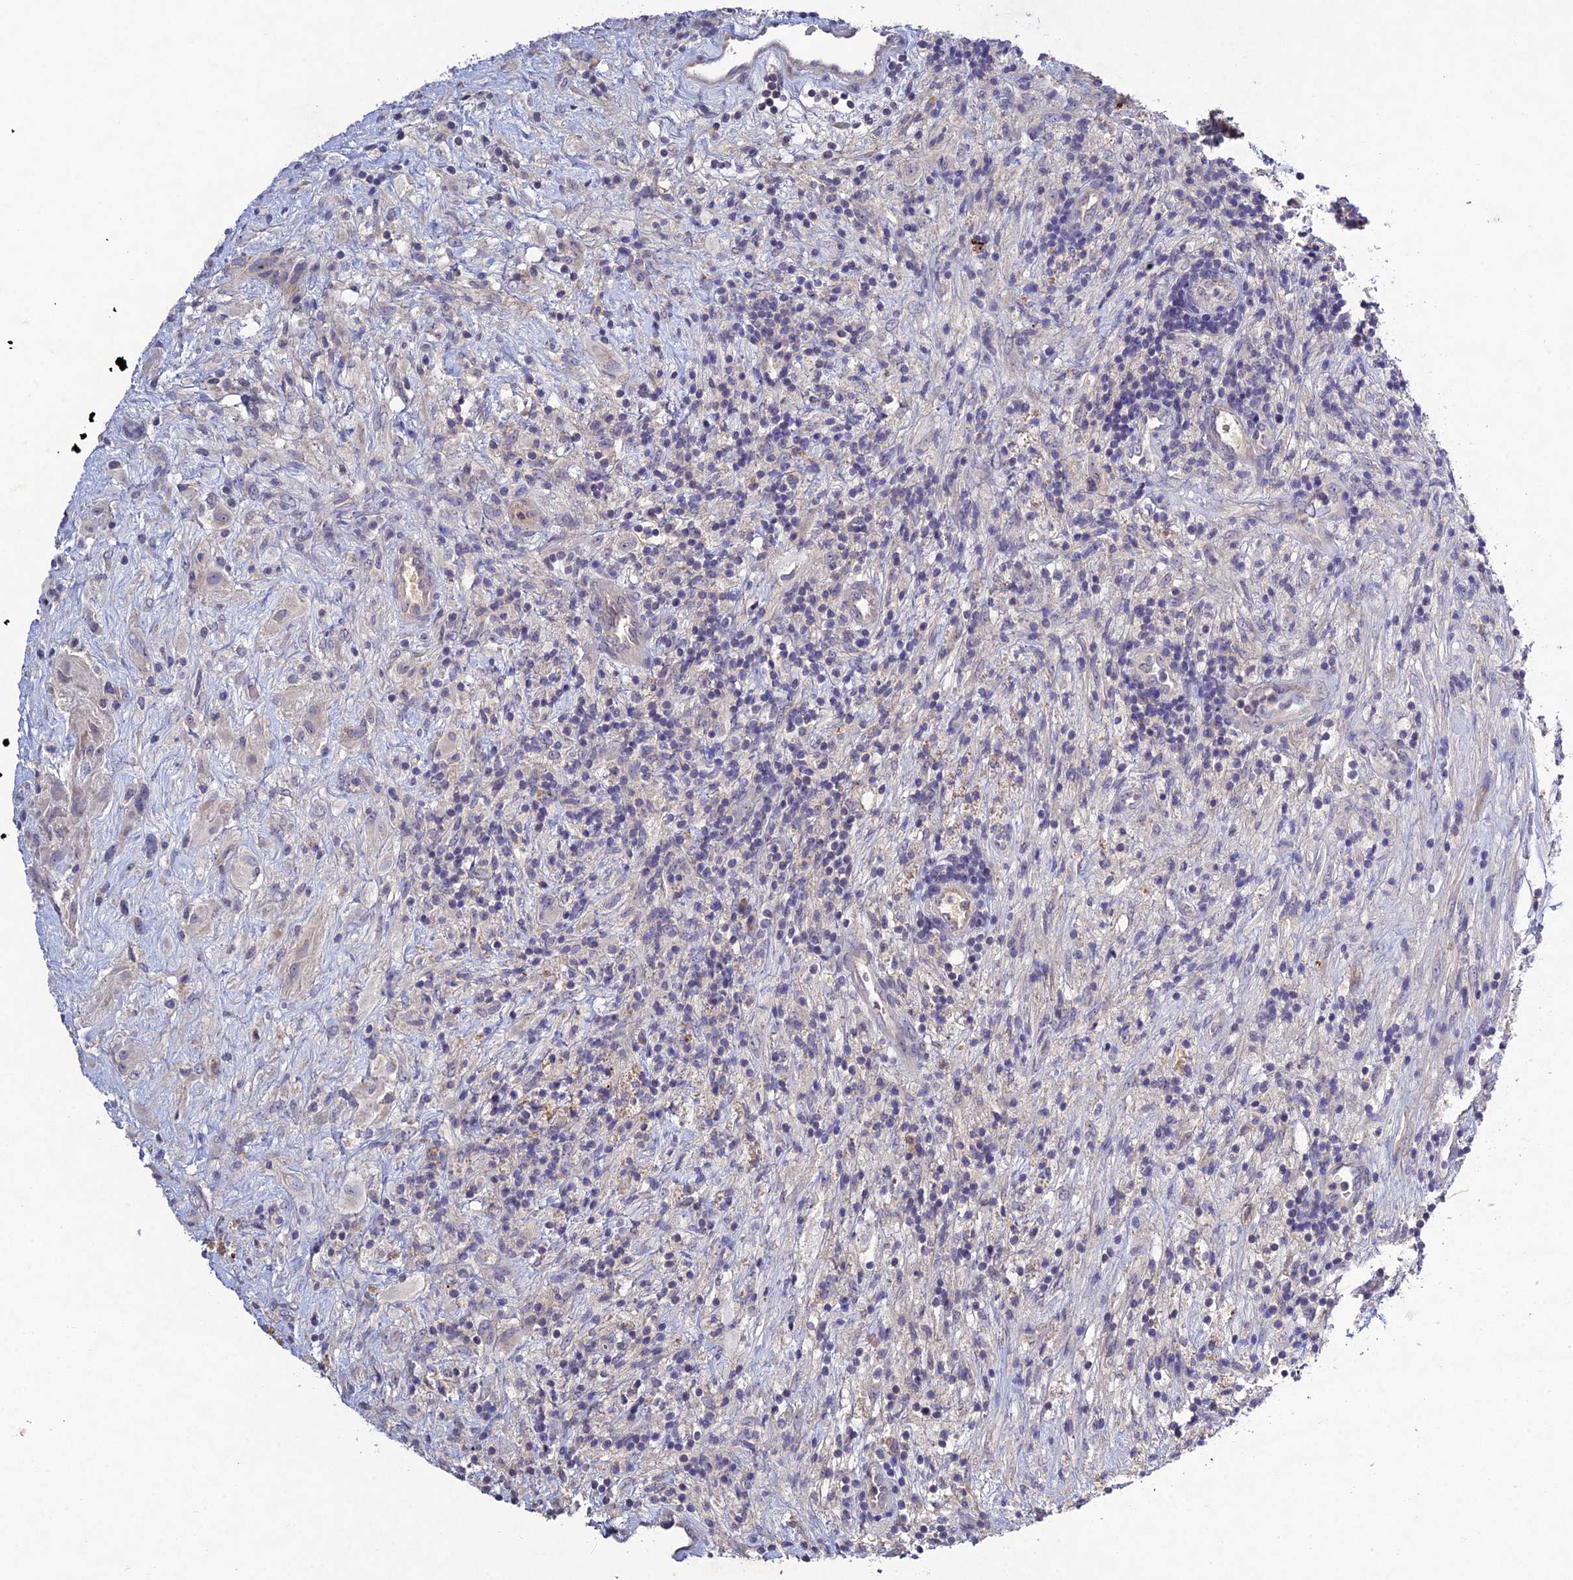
{"staining": {"intensity": "negative", "quantity": "none", "location": "none"}, "tissue": "glioma", "cell_type": "Tumor cells", "image_type": "cancer", "snomed": [{"axis": "morphology", "description": "Glioma, malignant, High grade"}, {"axis": "topography", "description": "Brain"}], "caption": "Tumor cells are negative for protein expression in human glioma.", "gene": "CHST5", "patient": {"sex": "male", "age": 69}}